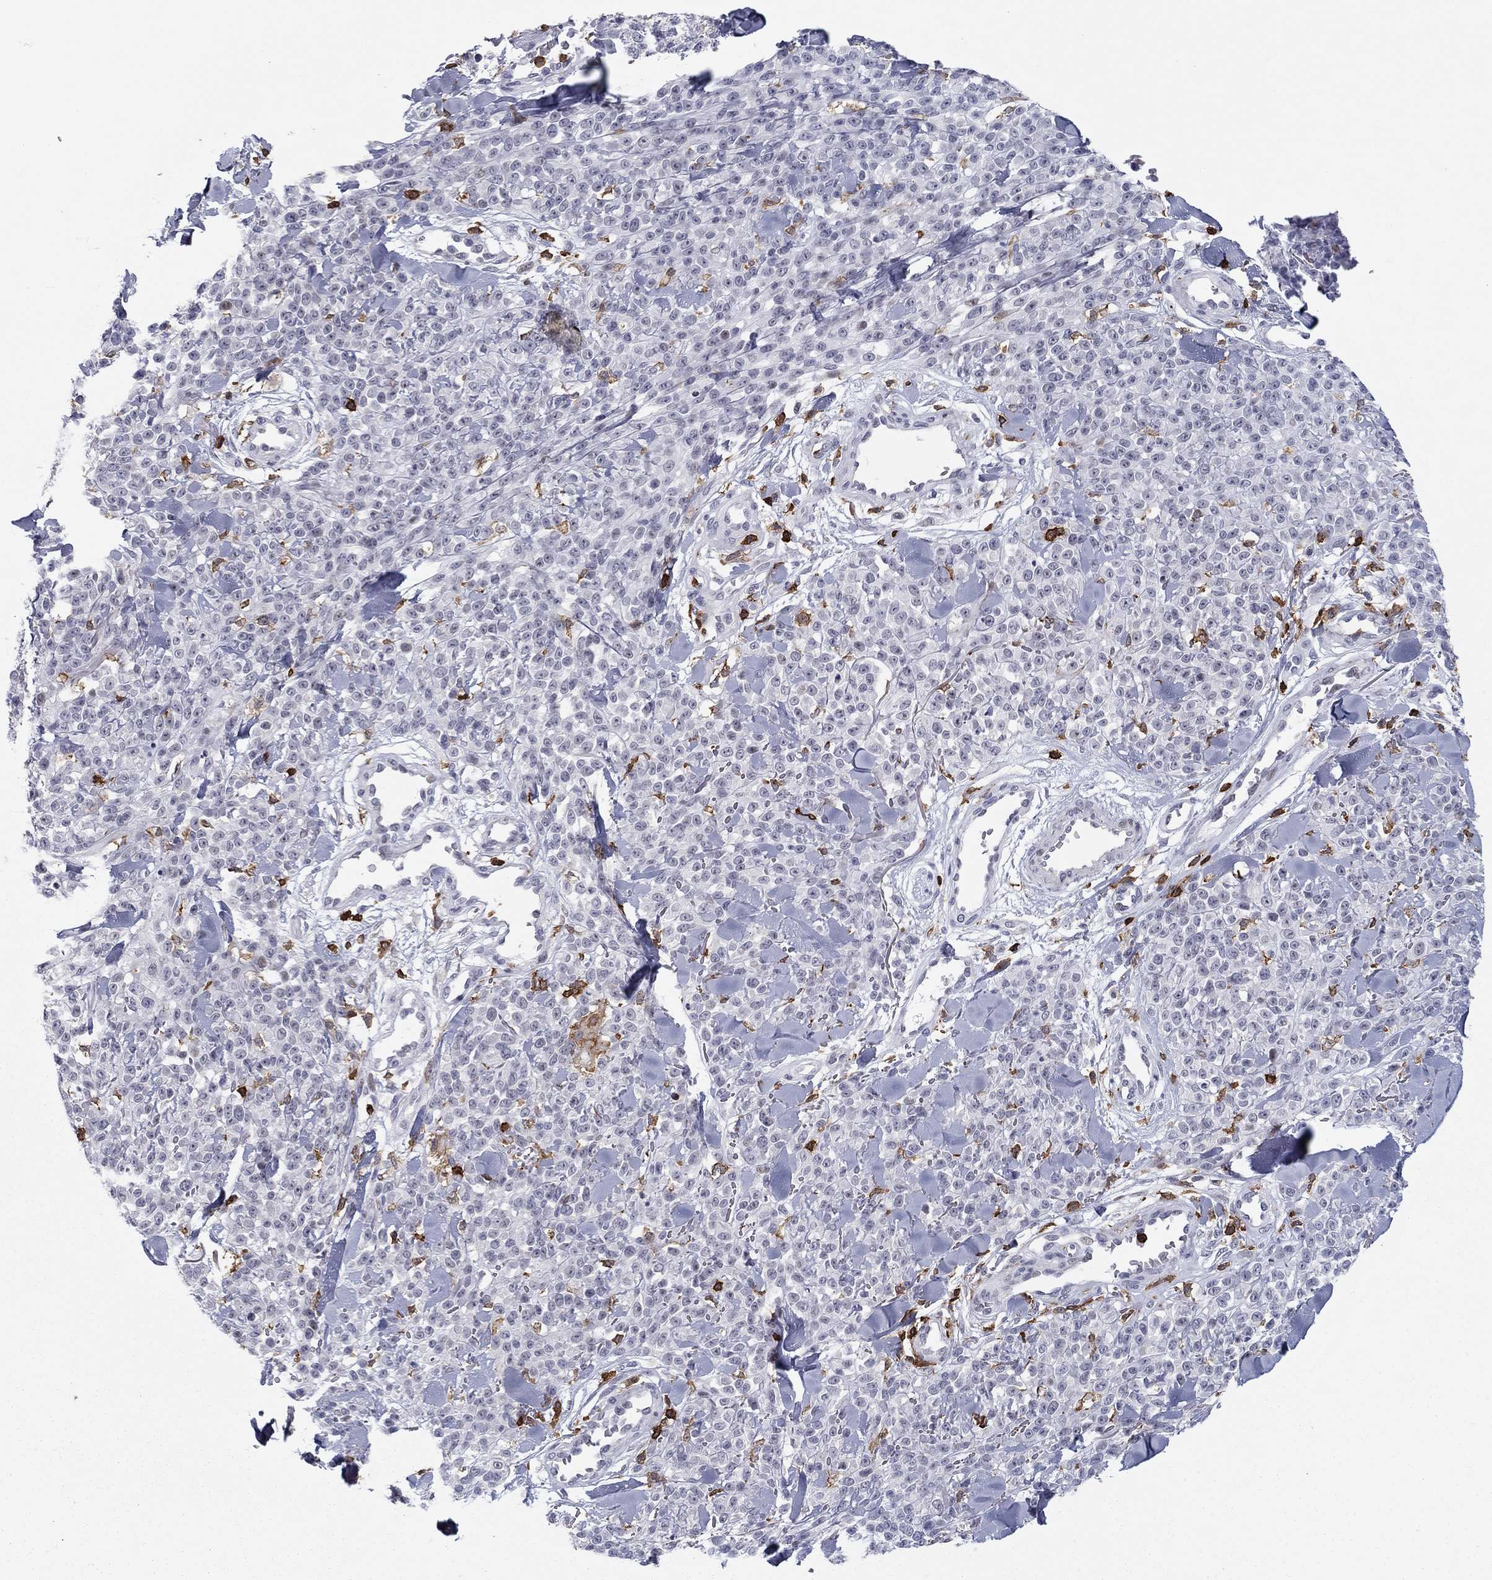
{"staining": {"intensity": "negative", "quantity": "none", "location": "none"}, "tissue": "melanoma", "cell_type": "Tumor cells", "image_type": "cancer", "snomed": [{"axis": "morphology", "description": "Malignant melanoma, NOS"}, {"axis": "topography", "description": "Skin"}, {"axis": "topography", "description": "Skin of trunk"}], "caption": "This histopathology image is of melanoma stained with IHC to label a protein in brown with the nuclei are counter-stained blue. There is no staining in tumor cells.", "gene": "ARHGAP27", "patient": {"sex": "male", "age": 74}}